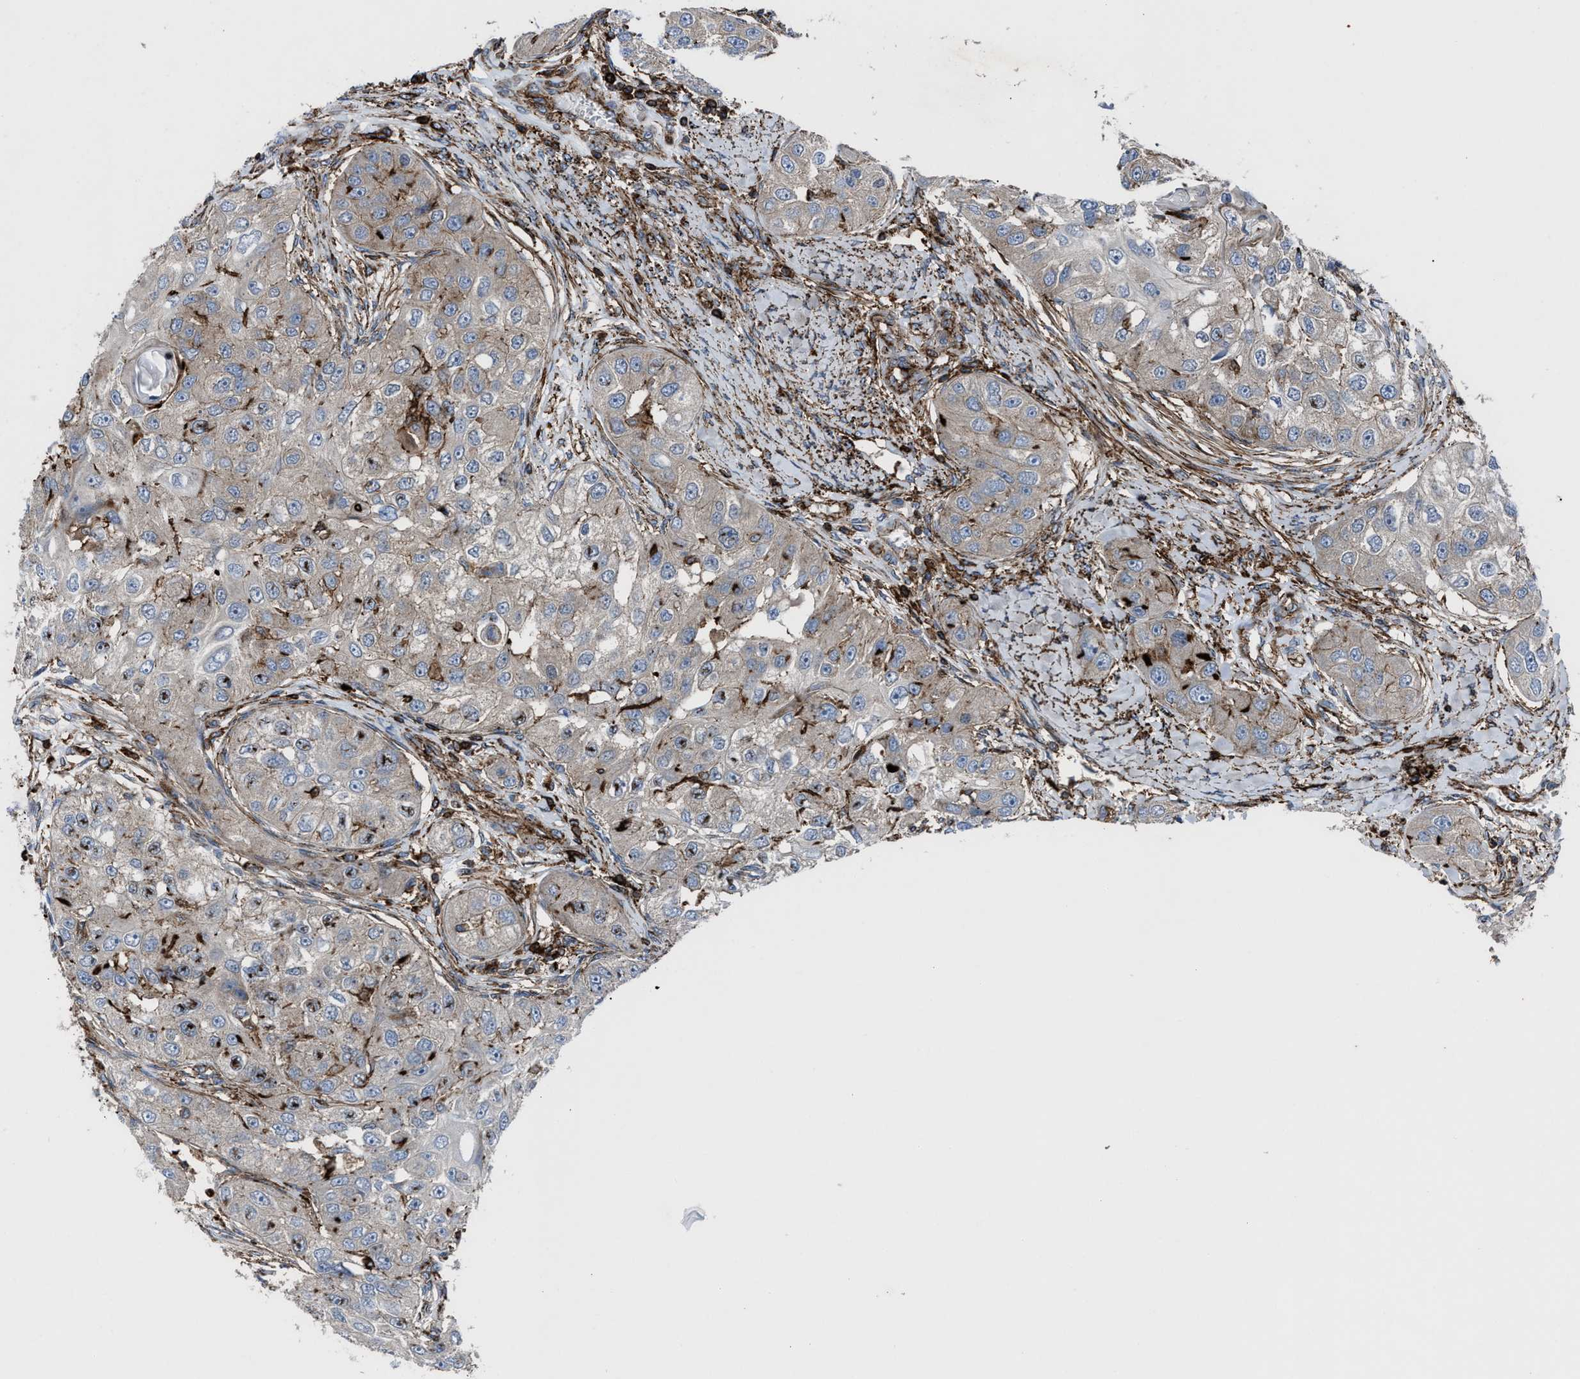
{"staining": {"intensity": "negative", "quantity": "none", "location": "none"}, "tissue": "head and neck cancer", "cell_type": "Tumor cells", "image_type": "cancer", "snomed": [{"axis": "morphology", "description": "Normal tissue, NOS"}, {"axis": "morphology", "description": "Squamous cell carcinoma, NOS"}, {"axis": "topography", "description": "Skeletal muscle"}, {"axis": "topography", "description": "Head-Neck"}], "caption": "Head and neck squamous cell carcinoma stained for a protein using IHC displays no positivity tumor cells.", "gene": "AGPAT2", "patient": {"sex": "male", "age": 51}}